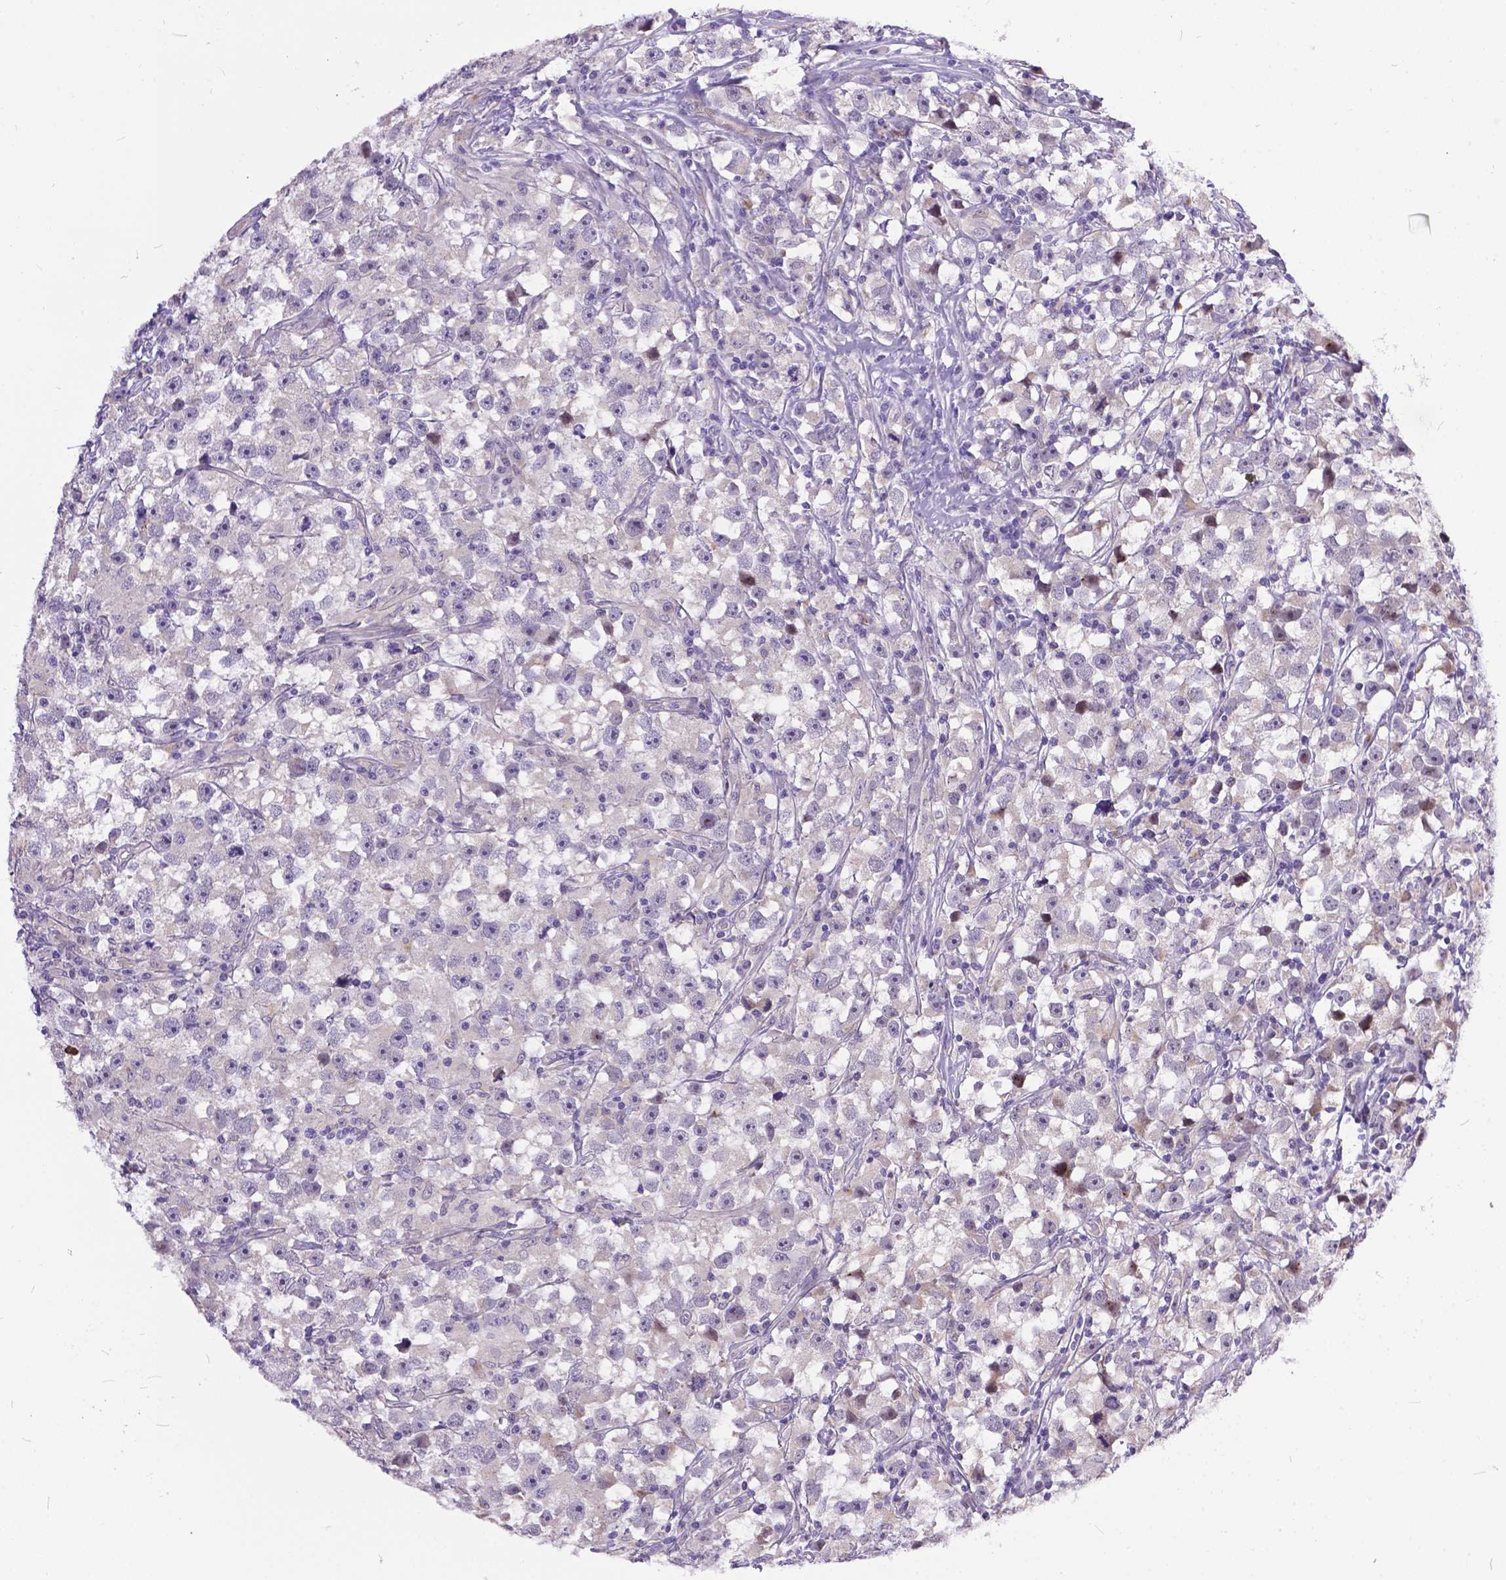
{"staining": {"intensity": "negative", "quantity": "none", "location": "none"}, "tissue": "testis cancer", "cell_type": "Tumor cells", "image_type": "cancer", "snomed": [{"axis": "morphology", "description": "Seminoma, NOS"}, {"axis": "topography", "description": "Testis"}], "caption": "High magnification brightfield microscopy of testis seminoma stained with DAB (brown) and counterstained with hematoxylin (blue): tumor cells show no significant positivity.", "gene": "DLEC1", "patient": {"sex": "male", "age": 33}}